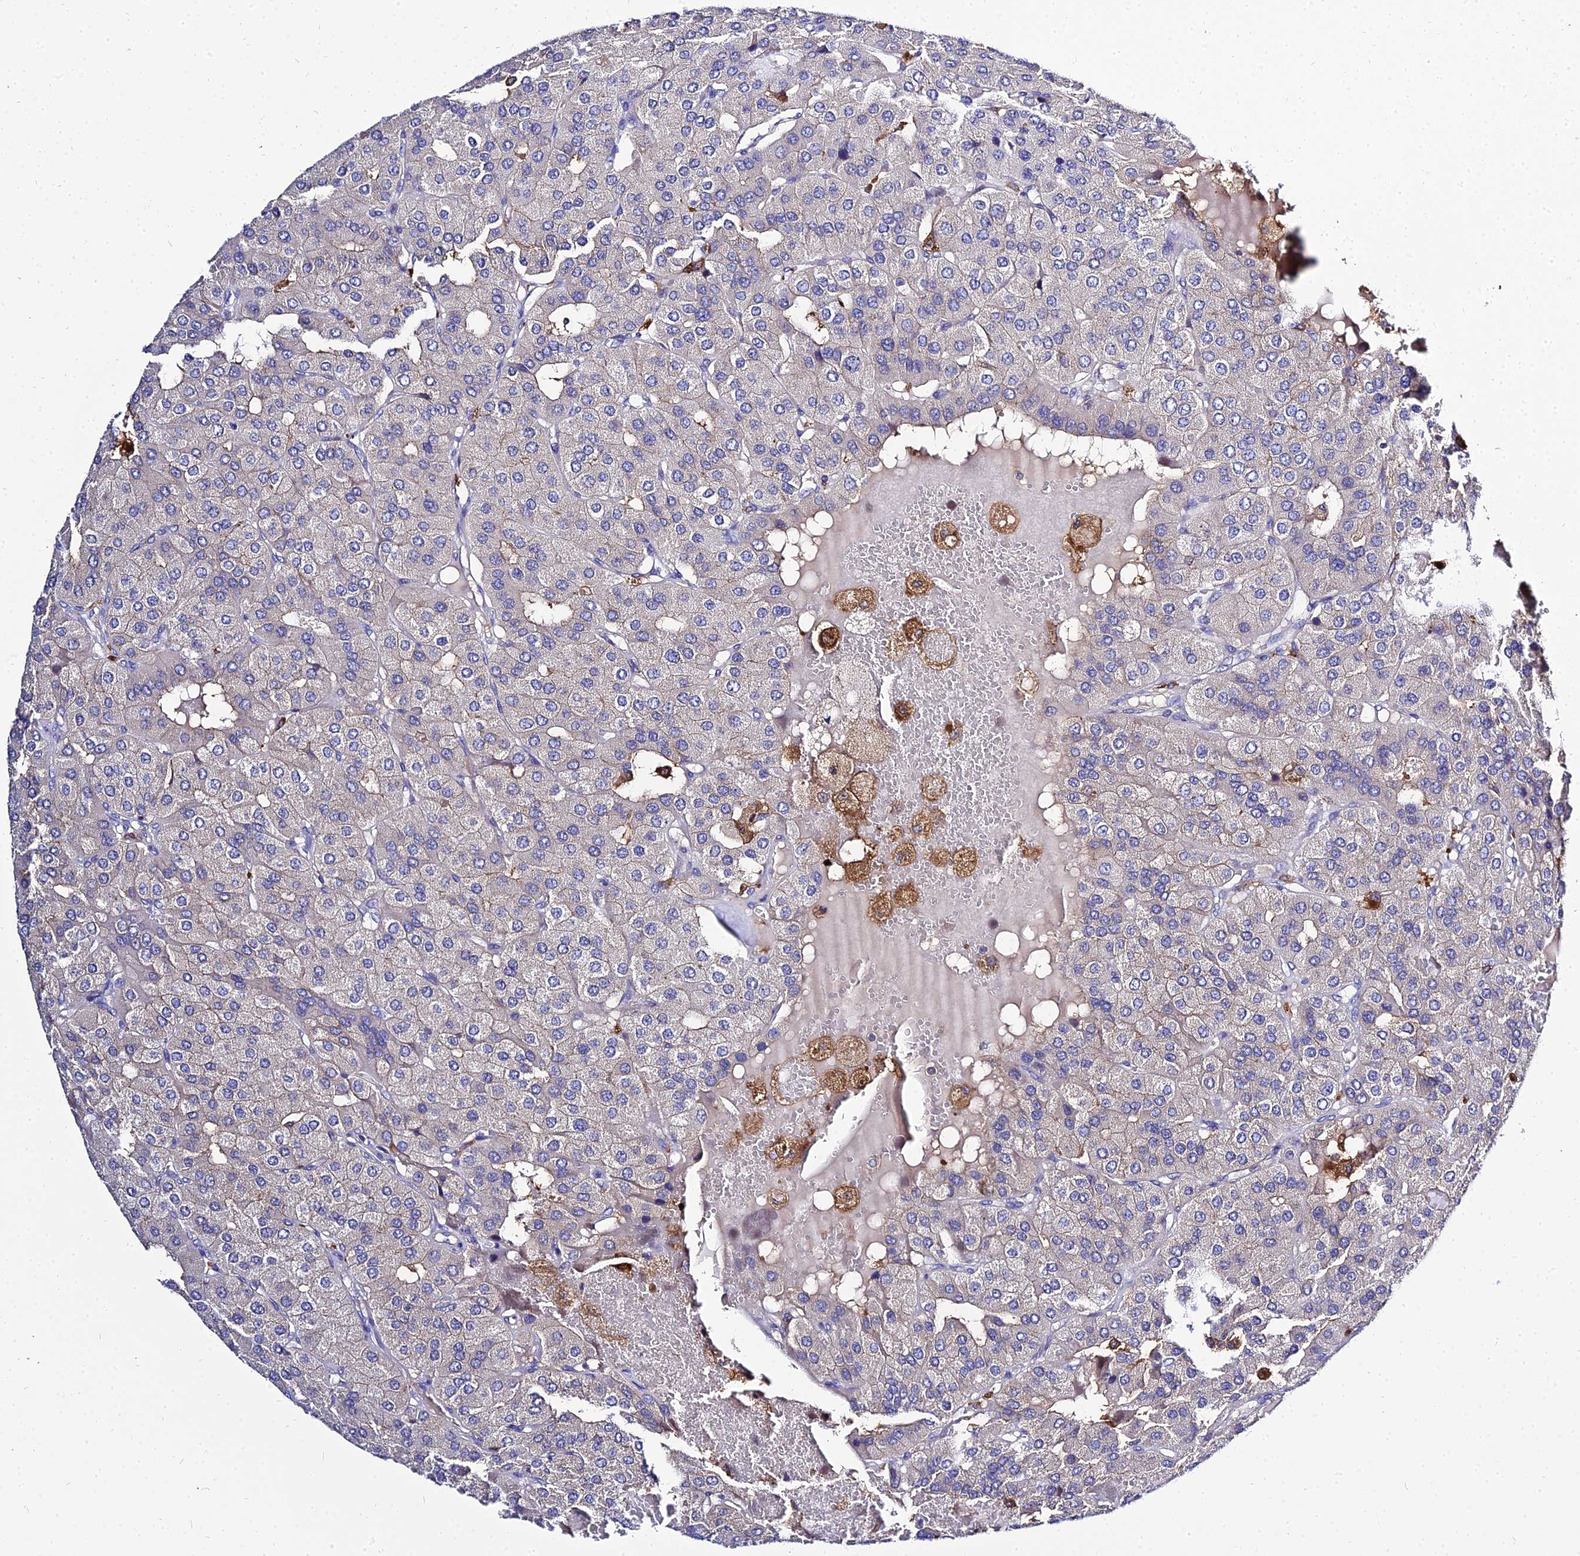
{"staining": {"intensity": "negative", "quantity": "none", "location": "none"}, "tissue": "parathyroid gland", "cell_type": "Glandular cells", "image_type": "normal", "snomed": [{"axis": "morphology", "description": "Normal tissue, NOS"}, {"axis": "morphology", "description": "Adenoma, NOS"}, {"axis": "topography", "description": "Parathyroid gland"}], "caption": "High magnification brightfield microscopy of normal parathyroid gland stained with DAB (3,3'-diaminobenzidine) (brown) and counterstained with hematoxylin (blue): glandular cells show no significant expression.", "gene": "C2orf69", "patient": {"sex": "female", "age": 86}}